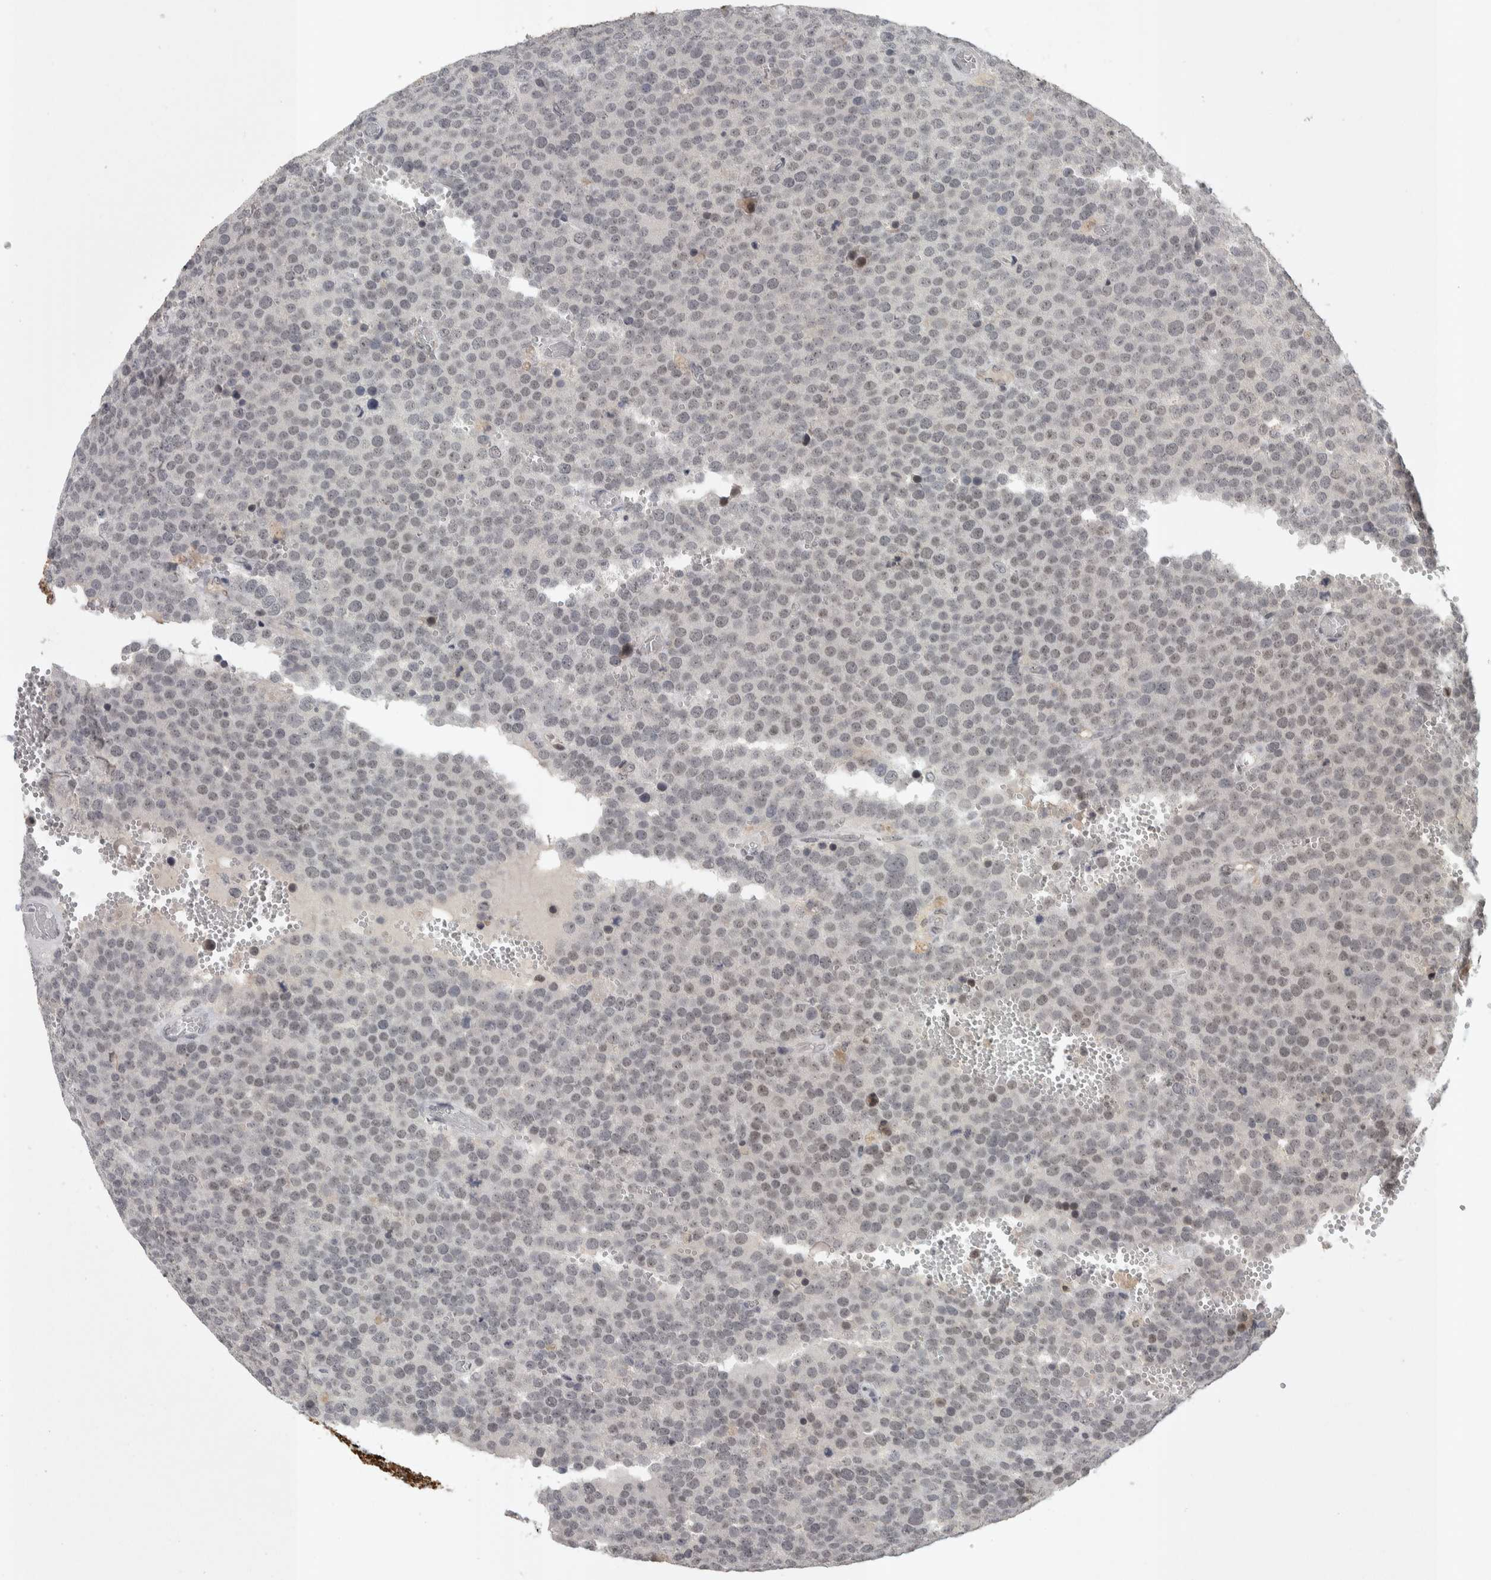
{"staining": {"intensity": "weak", "quantity": "<25%", "location": "nuclear"}, "tissue": "testis cancer", "cell_type": "Tumor cells", "image_type": "cancer", "snomed": [{"axis": "morphology", "description": "Normal tissue, NOS"}, {"axis": "morphology", "description": "Seminoma, NOS"}, {"axis": "topography", "description": "Testis"}], "caption": "A histopathology image of human testis seminoma is negative for staining in tumor cells.", "gene": "ZSCAN21", "patient": {"sex": "male", "age": 71}}